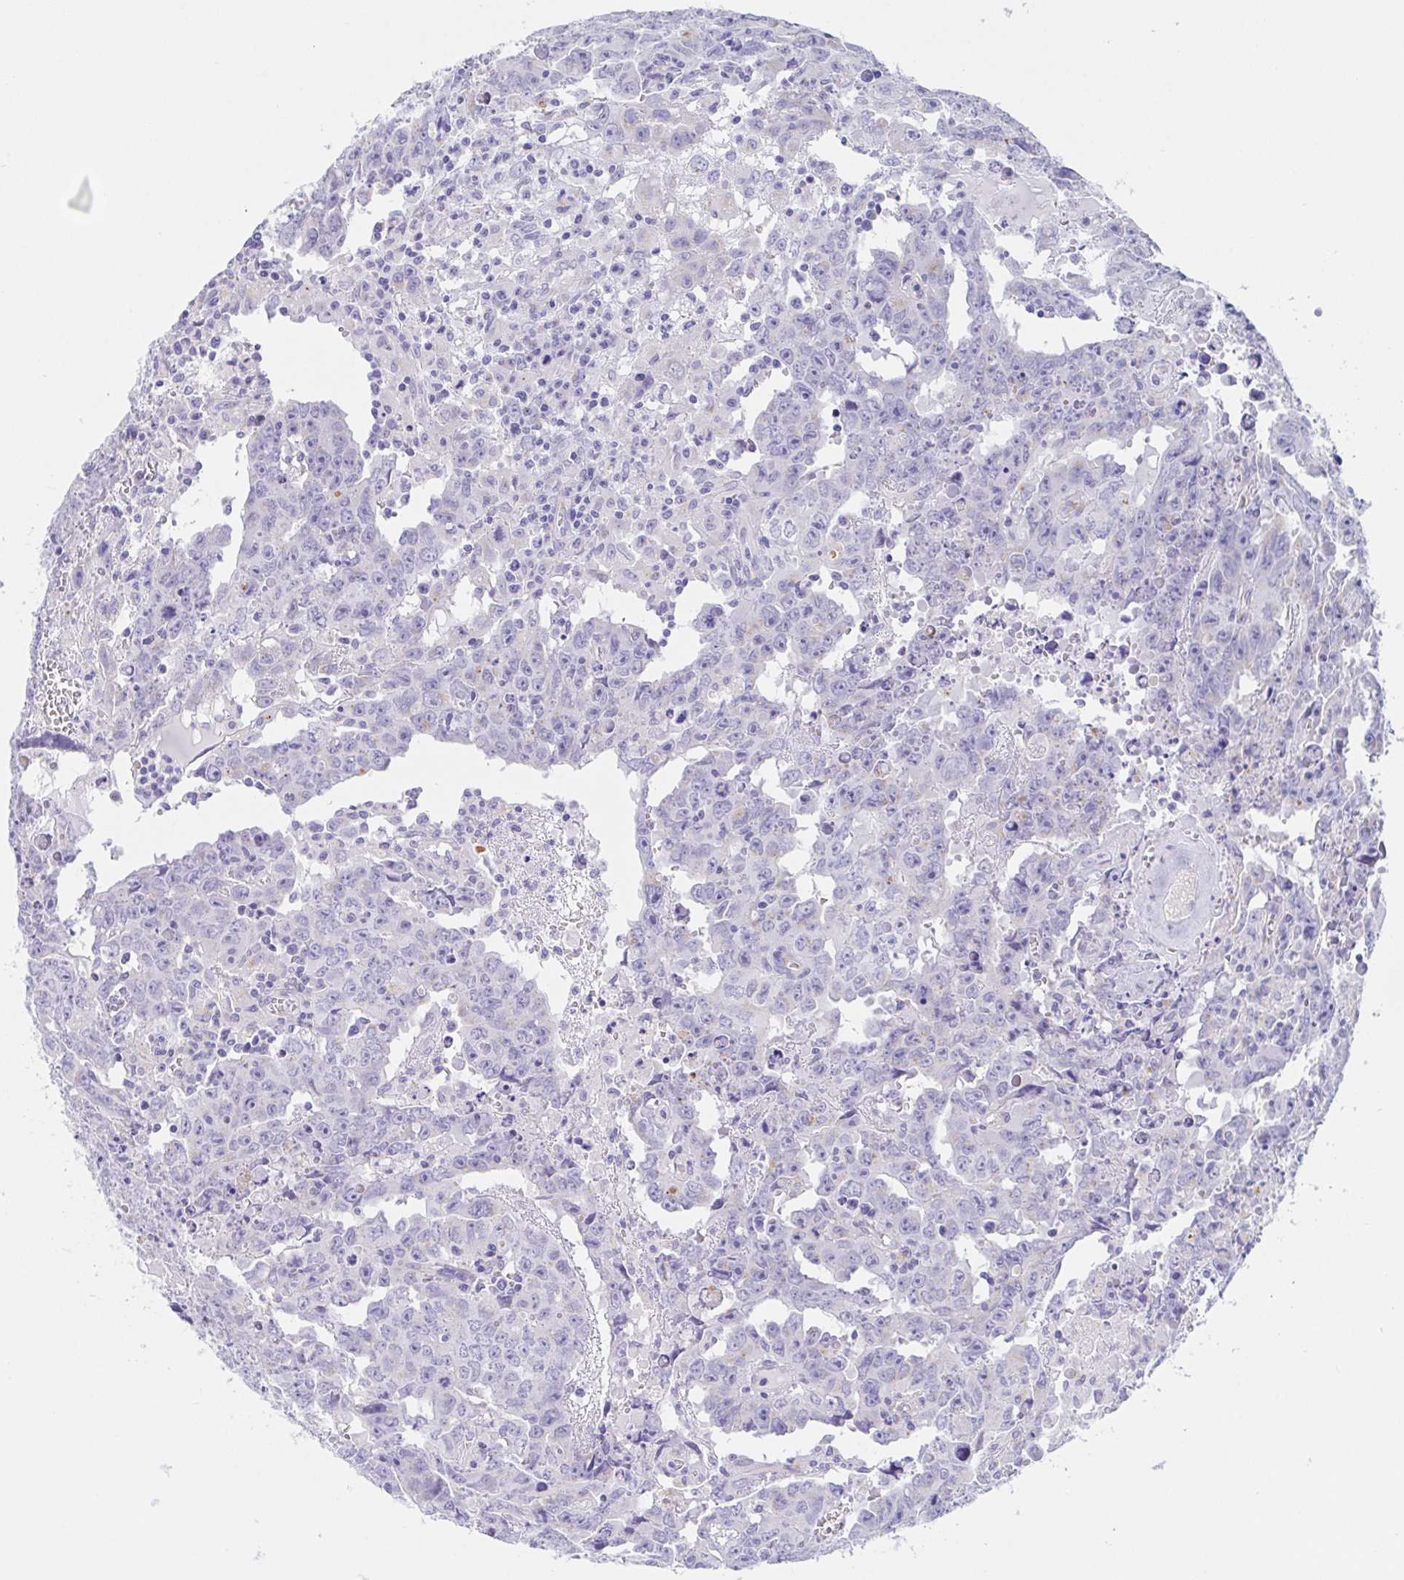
{"staining": {"intensity": "negative", "quantity": "none", "location": "none"}, "tissue": "testis cancer", "cell_type": "Tumor cells", "image_type": "cancer", "snomed": [{"axis": "morphology", "description": "Carcinoma, Embryonal, NOS"}, {"axis": "topography", "description": "Testis"}], "caption": "An image of human embryonal carcinoma (testis) is negative for staining in tumor cells.", "gene": "SCG3", "patient": {"sex": "male", "age": 22}}